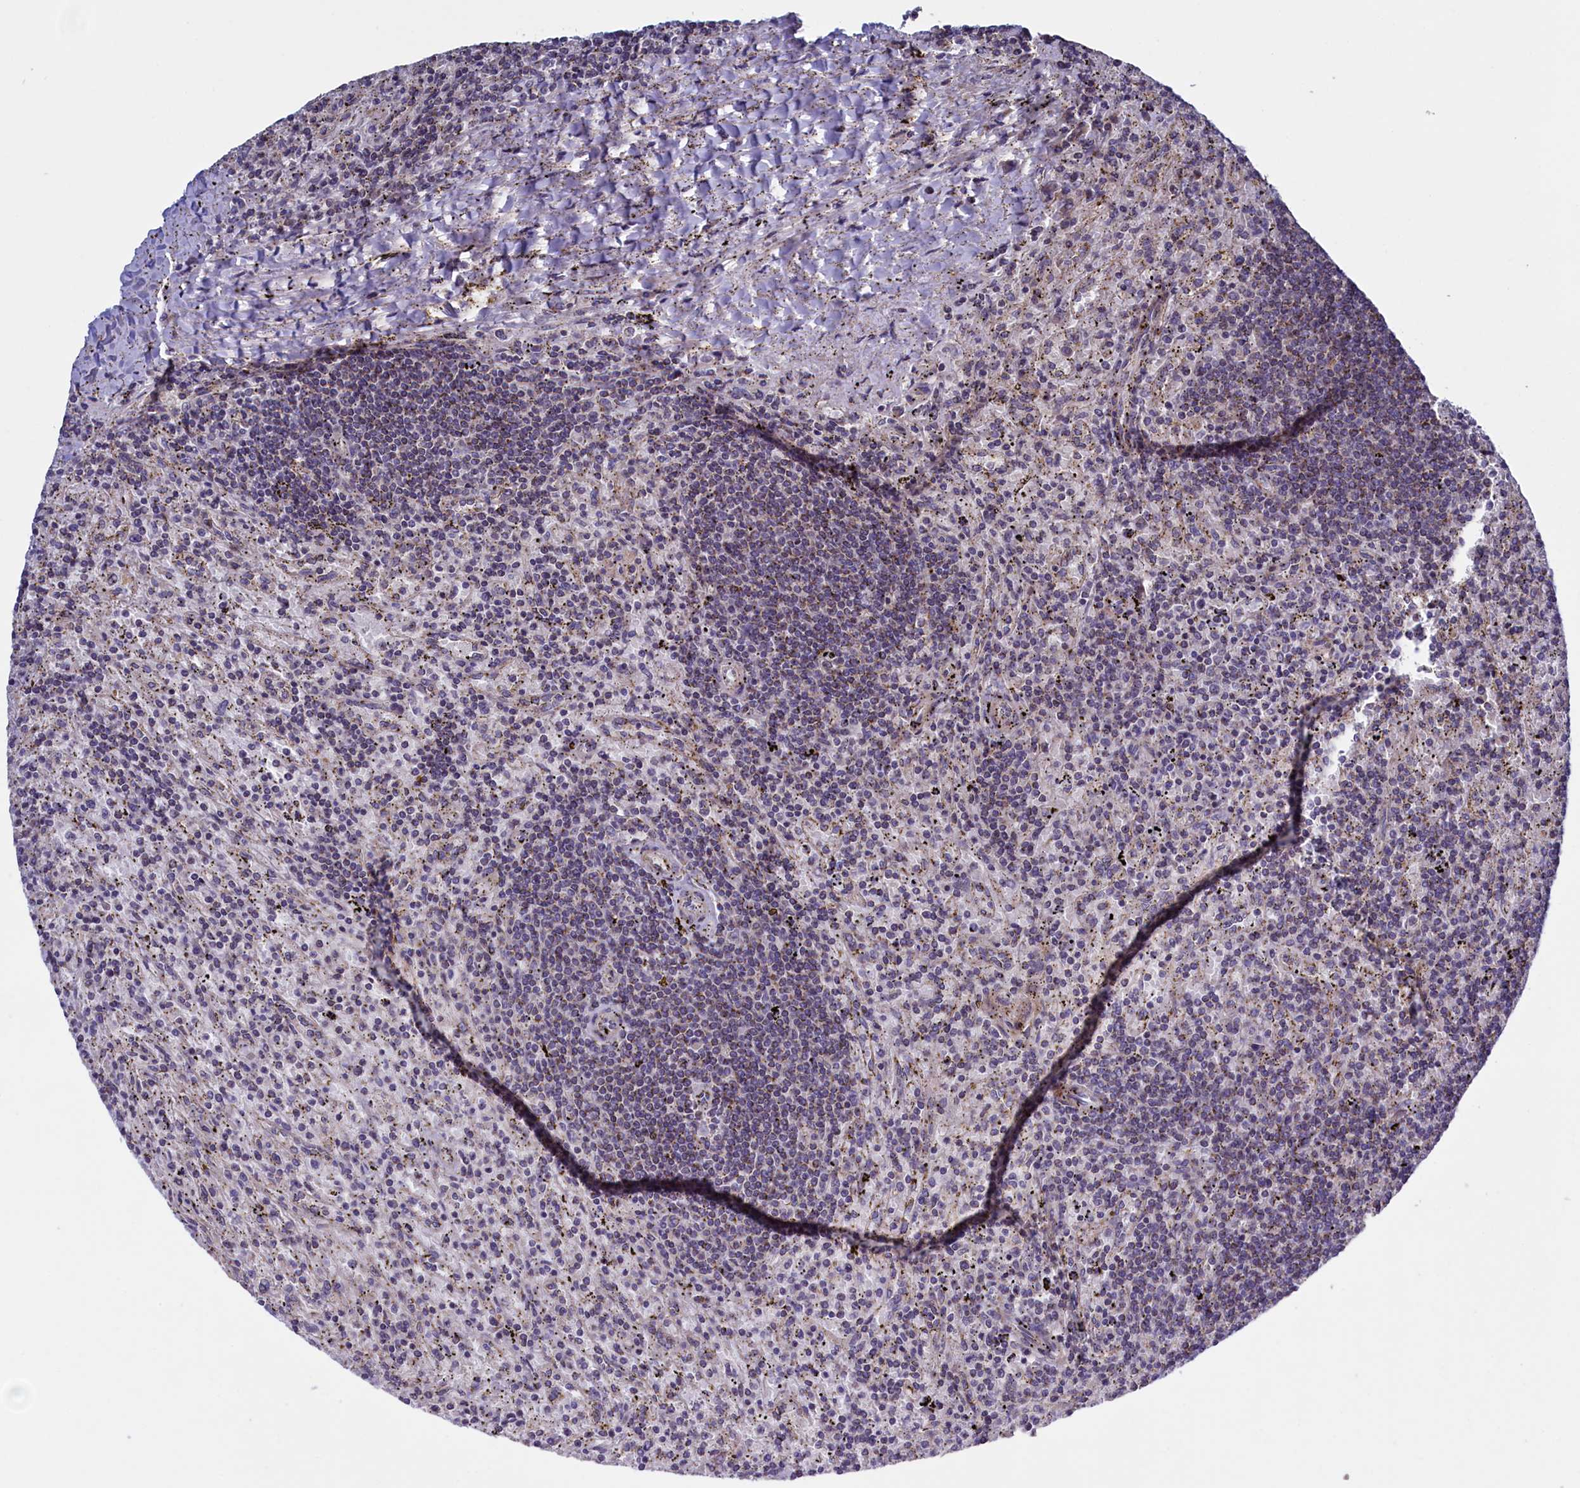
{"staining": {"intensity": "weak", "quantity": "<25%", "location": "cytoplasmic/membranous"}, "tissue": "lymphoma", "cell_type": "Tumor cells", "image_type": "cancer", "snomed": [{"axis": "morphology", "description": "Malignant lymphoma, non-Hodgkin's type, Low grade"}, {"axis": "topography", "description": "Spleen"}], "caption": "A high-resolution image shows immunohistochemistry staining of low-grade malignant lymphoma, non-Hodgkin's type, which exhibits no significant staining in tumor cells.", "gene": "HYKK", "patient": {"sex": "male", "age": 76}}